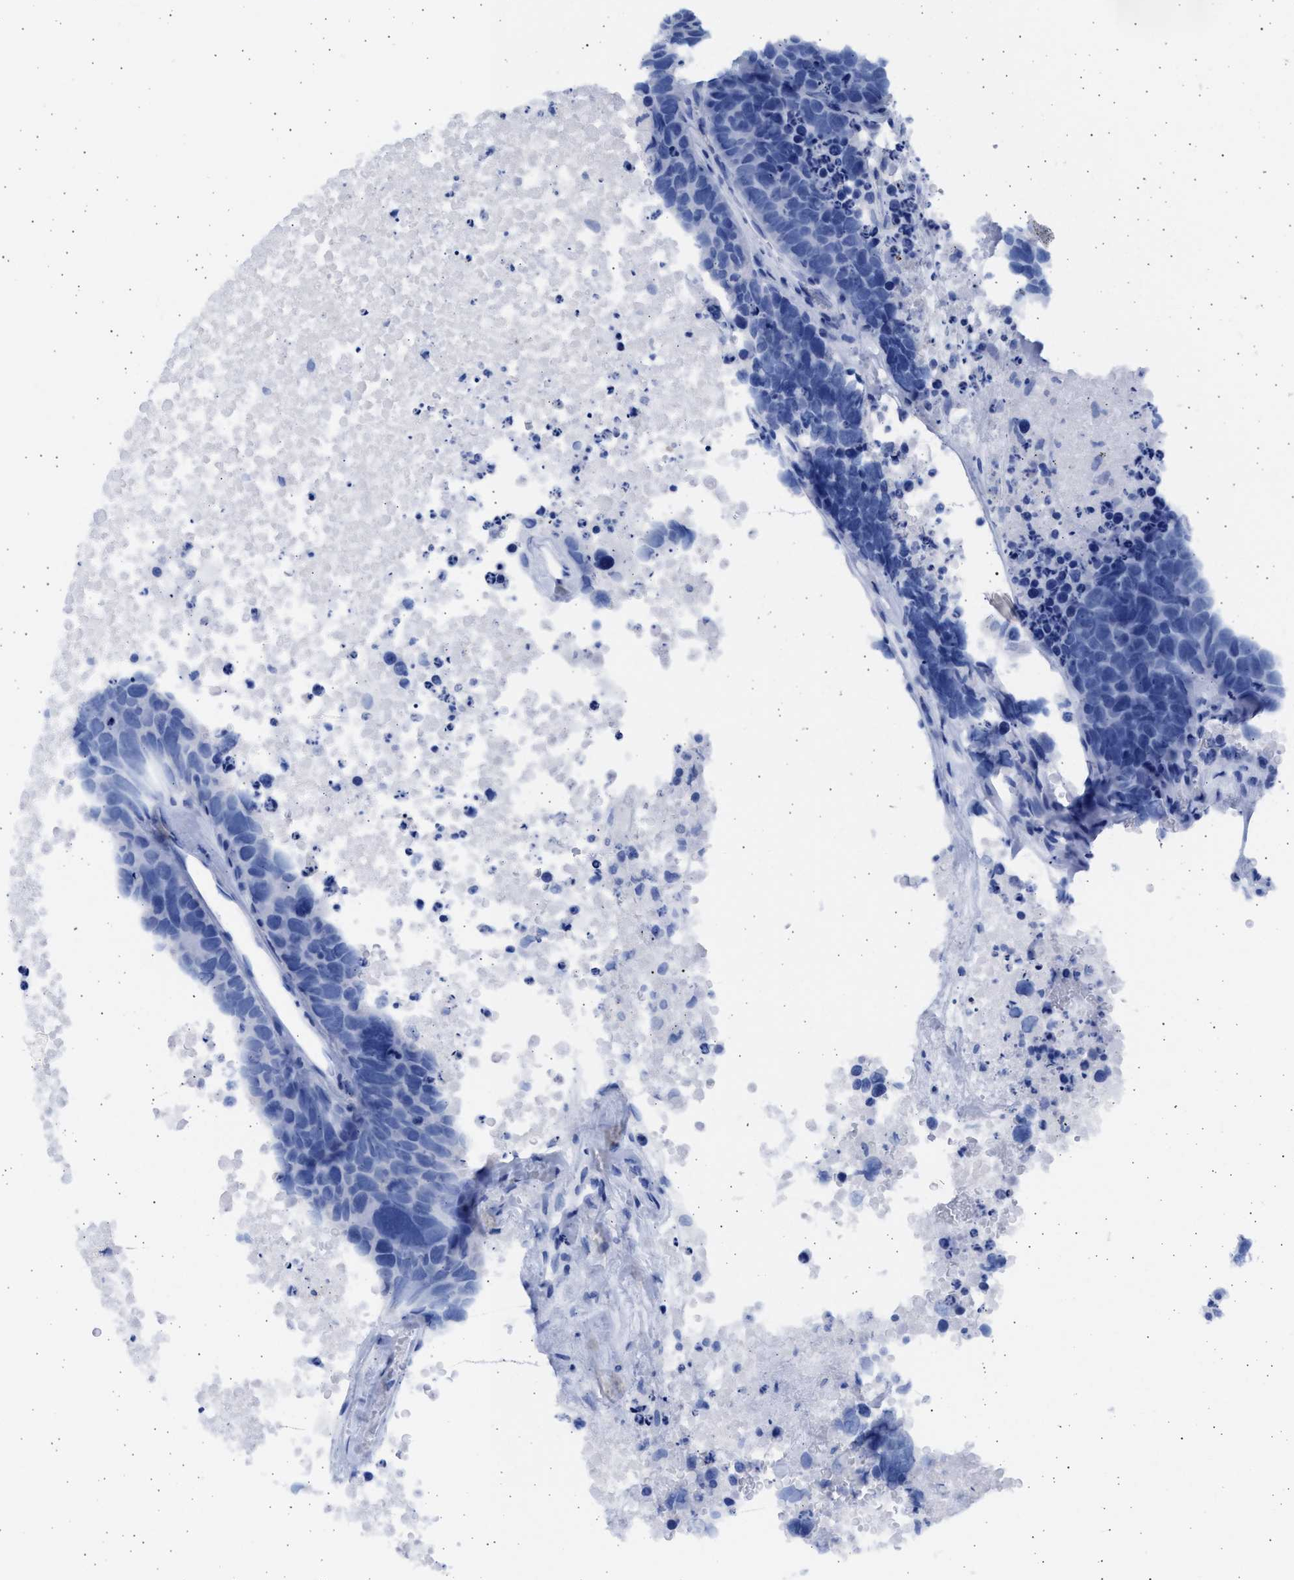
{"staining": {"intensity": "negative", "quantity": "none", "location": "none"}, "tissue": "carcinoid", "cell_type": "Tumor cells", "image_type": "cancer", "snomed": [{"axis": "morphology", "description": "Carcinoid, malignant, NOS"}, {"axis": "topography", "description": "Lung"}], "caption": "IHC micrograph of neoplastic tissue: human malignant carcinoid stained with DAB displays no significant protein expression in tumor cells. (Stains: DAB immunohistochemistry (IHC) with hematoxylin counter stain, Microscopy: brightfield microscopy at high magnification).", "gene": "ALDOC", "patient": {"sex": "male", "age": 60}}